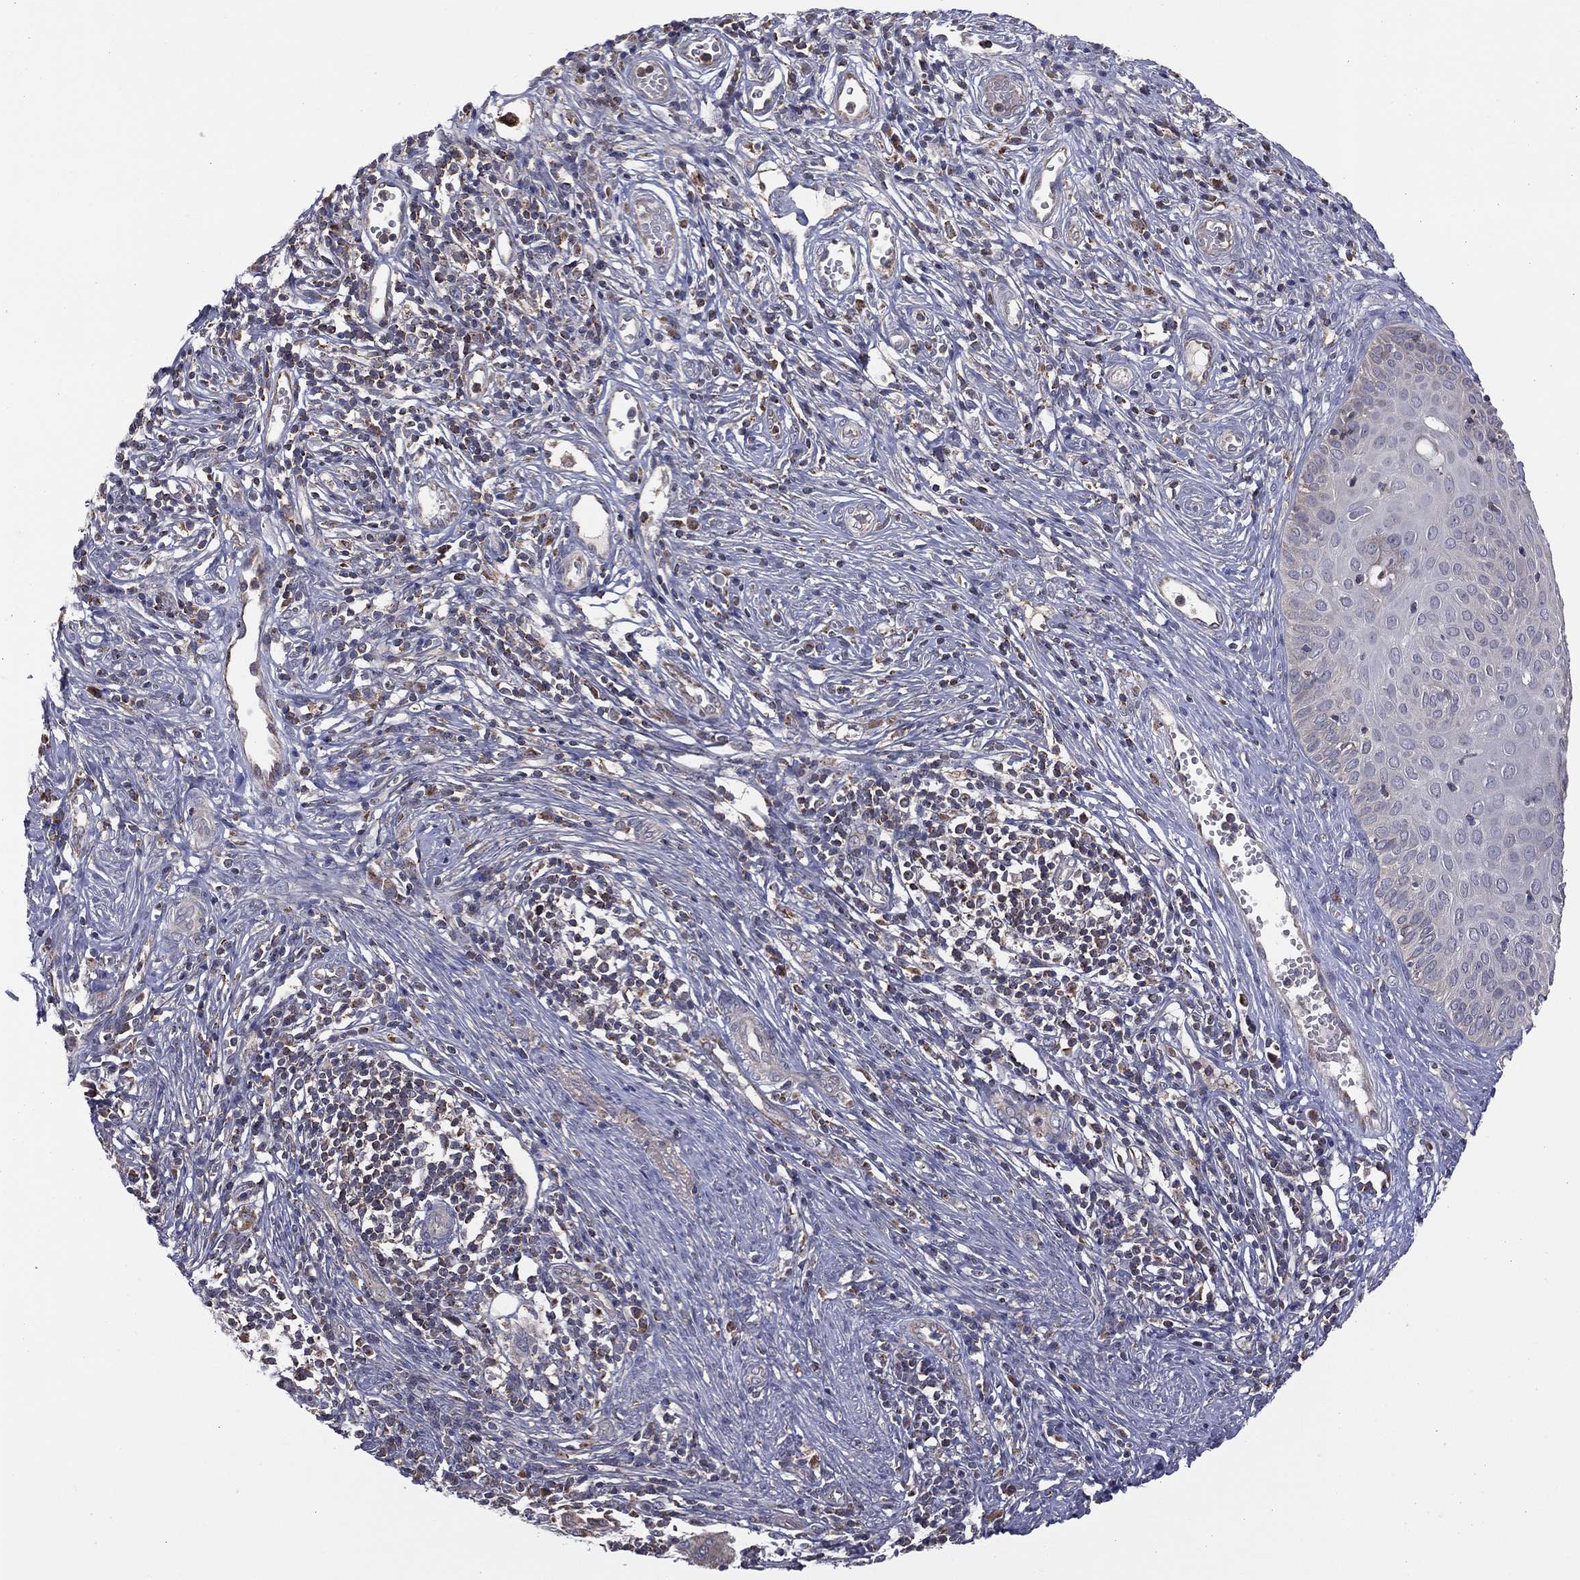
{"staining": {"intensity": "negative", "quantity": "none", "location": "none"}, "tissue": "cervical cancer", "cell_type": "Tumor cells", "image_type": "cancer", "snomed": [{"axis": "morphology", "description": "Normal tissue, NOS"}, {"axis": "morphology", "description": "Squamous cell carcinoma, NOS"}, {"axis": "topography", "description": "Cervix"}], "caption": "An immunohistochemistry photomicrograph of squamous cell carcinoma (cervical) is shown. There is no staining in tumor cells of squamous cell carcinoma (cervical).", "gene": "STARD3", "patient": {"sex": "female", "age": 39}}